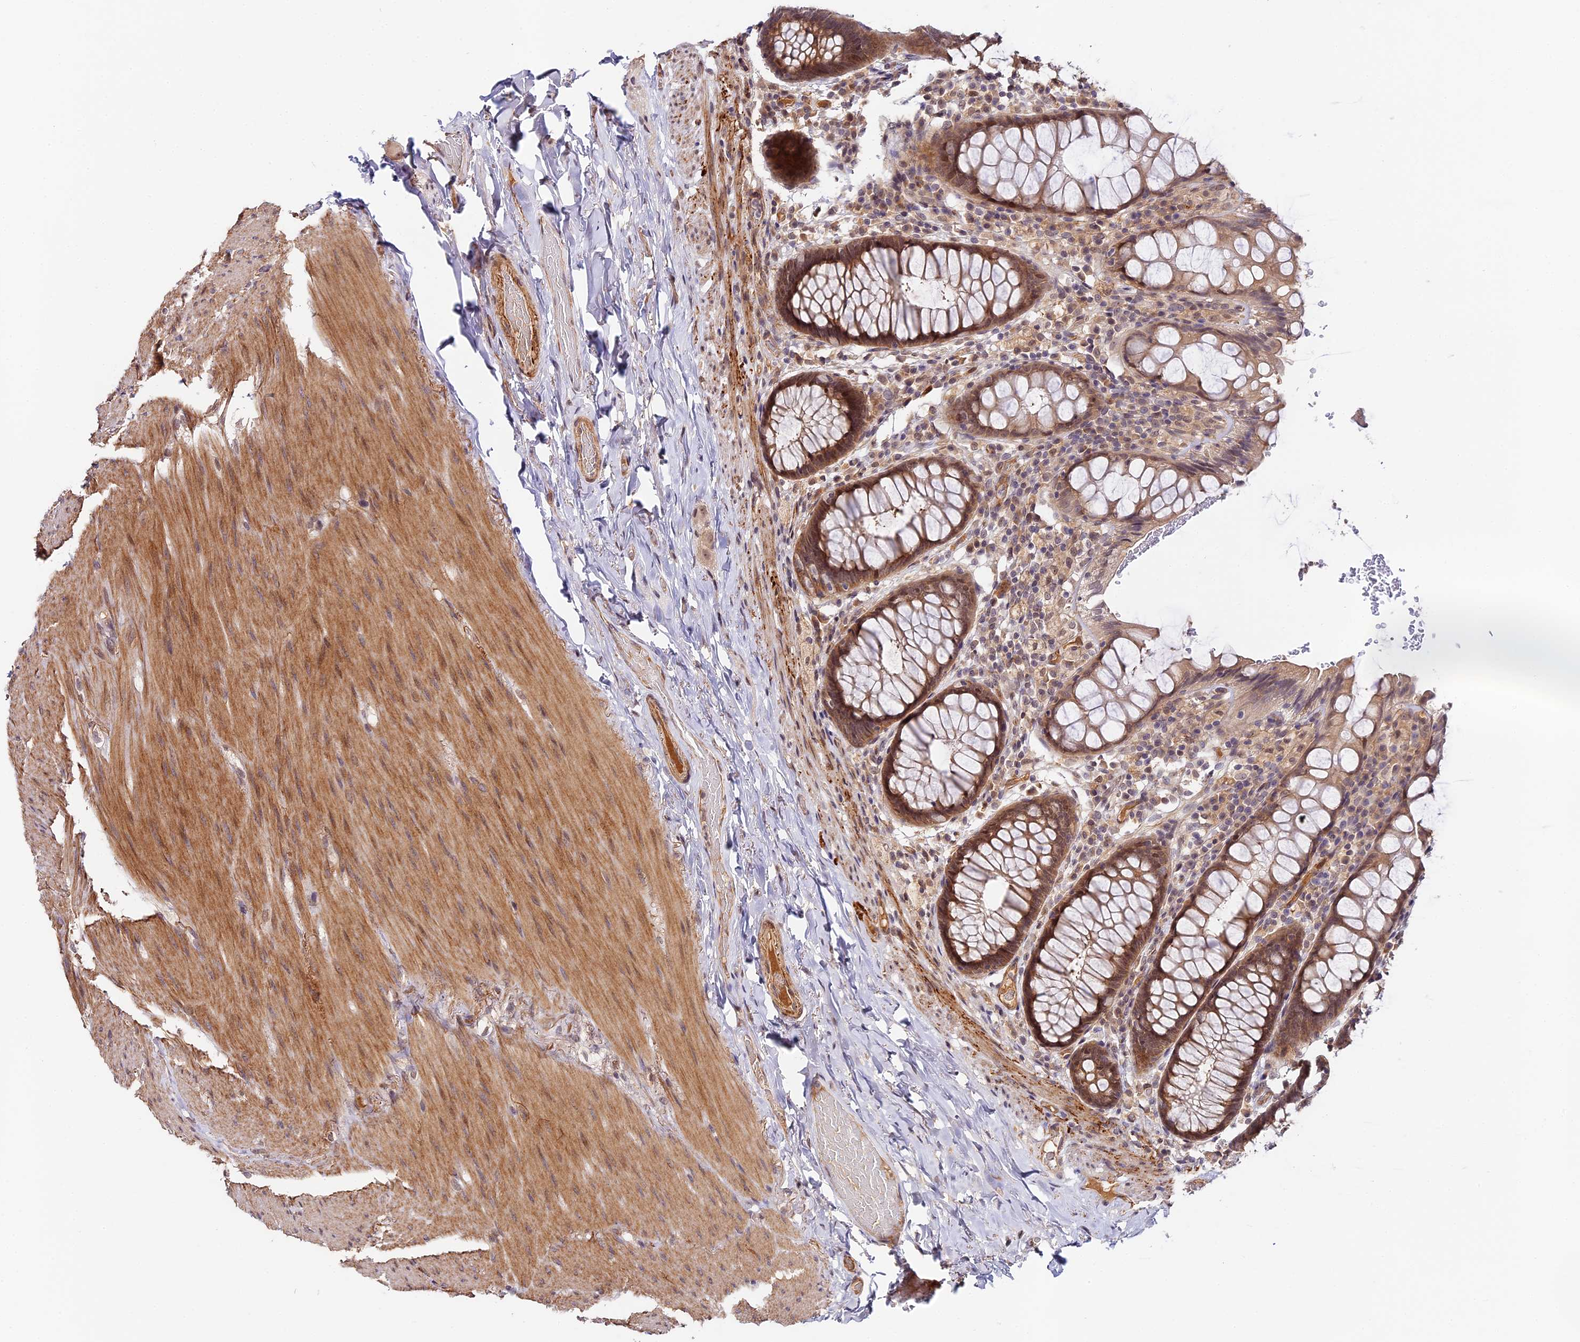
{"staining": {"intensity": "moderate", "quantity": ">75%", "location": "cytoplasmic/membranous,nuclear"}, "tissue": "rectum", "cell_type": "Glandular cells", "image_type": "normal", "snomed": [{"axis": "morphology", "description": "Normal tissue, NOS"}, {"axis": "topography", "description": "Rectum"}], "caption": "Immunohistochemistry (DAB) staining of unremarkable human rectum demonstrates moderate cytoplasmic/membranous,nuclear protein staining in about >75% of glandular cells. Using DAB (brown) and hematoxylin (blue) stains, captured at high magnification using brightfield microscopy.", "gene": "IMPACT", "patient": {"sex": "male", "age": 83}}